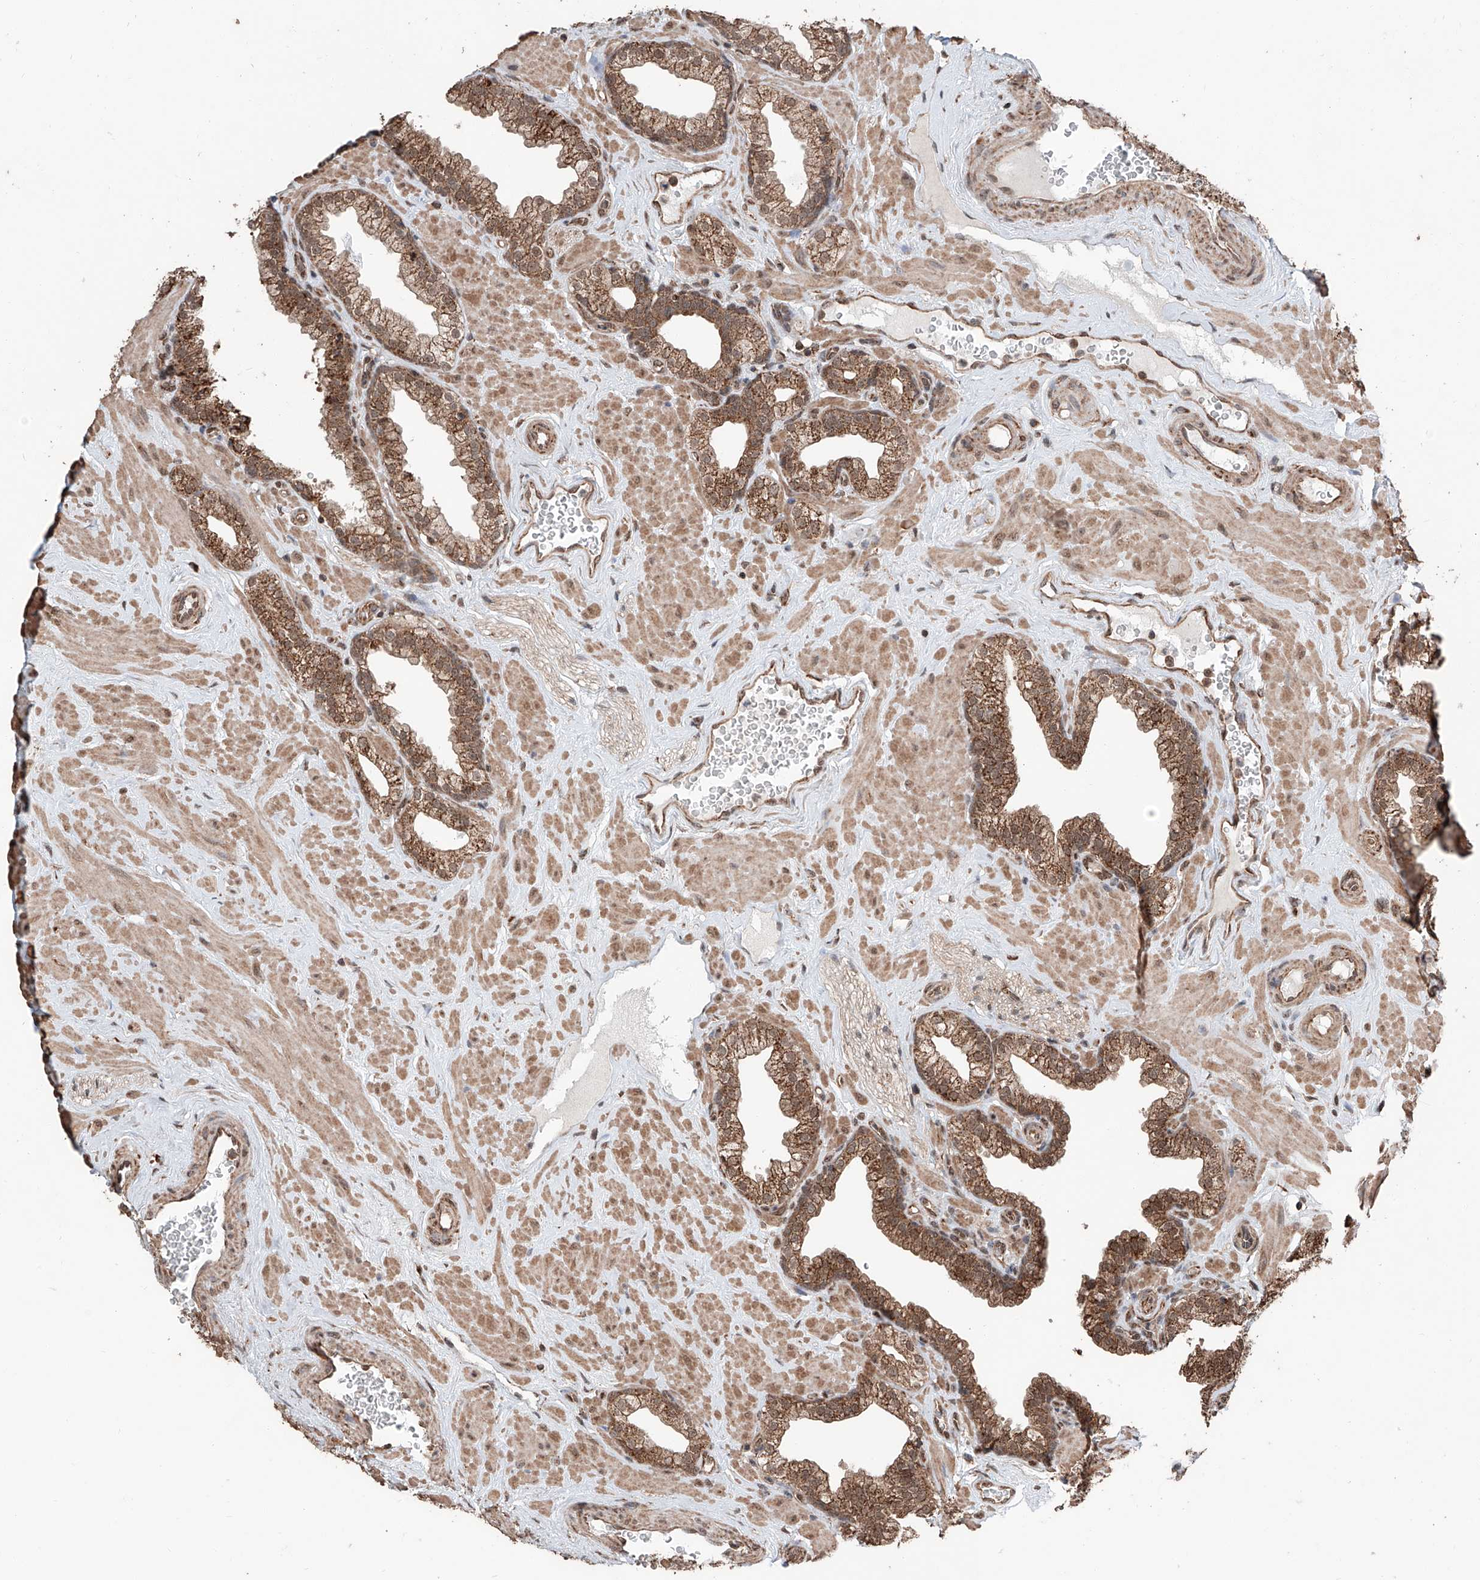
{"staining": {"intensity": "strong", "quantity": ">75%", "location": "cytoplasmic/membranous"}, "tissue": "prostate", "cell_type": "Glandular cells", "image_type": "normal", "snomed": [{"axis": "morphology", "description": "Normal tissue, NOS"}, {"axis": "morphology", "description": "Urothelial carcinoma, Low grade"}, {"axis": "topography", "description": "Urinary bladder"}, {"axis": "topography", "description": "Prostate"}], "caption": "This photomicrograph demonstrates immunohistochemistry (IHC) staining of normal human prostate, with high strong cytoplasmic/membranous positivity in approximately >75% of glandular cells.", "gene": "ZNF445", "patient": {"sex": "male", "age": 60}}